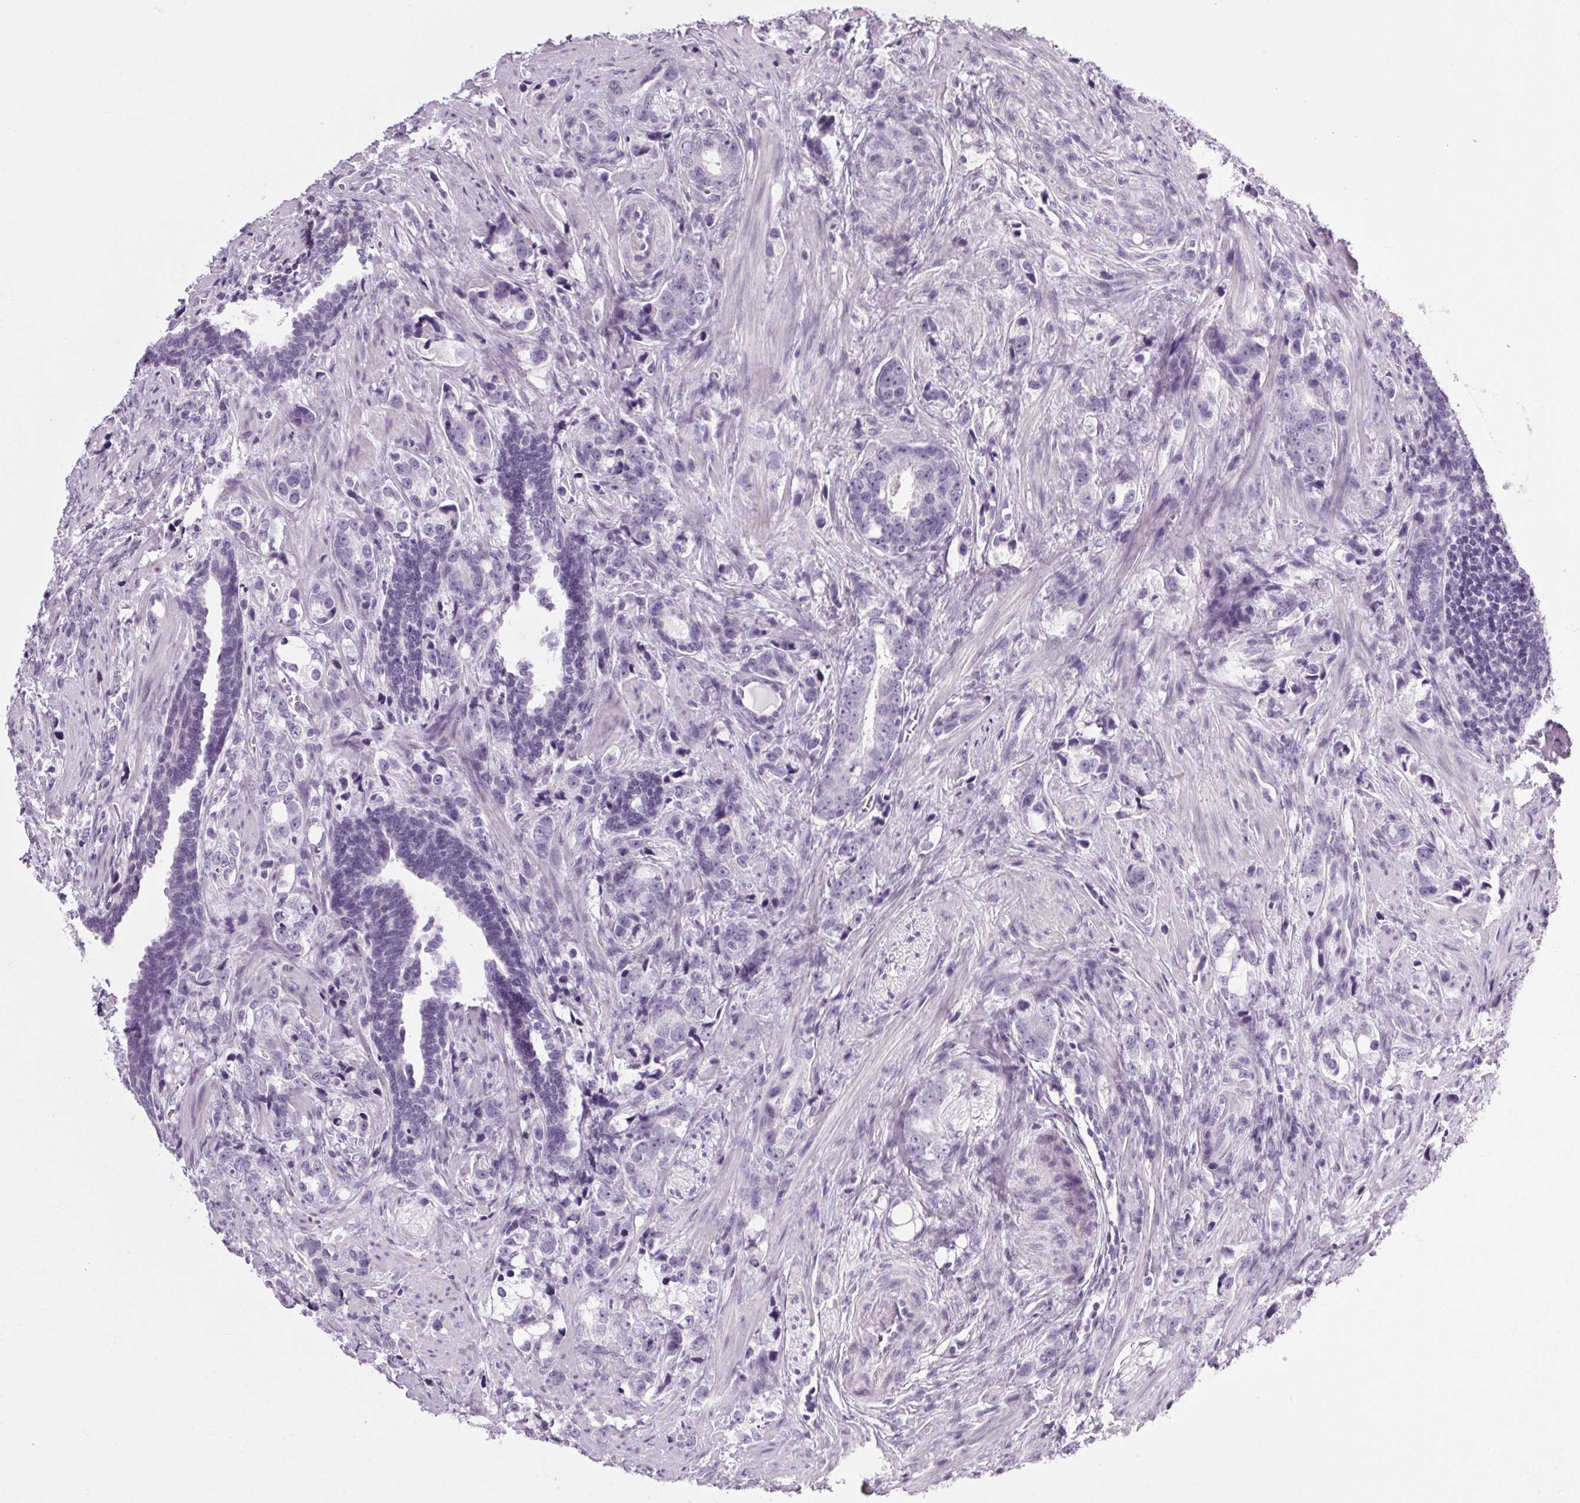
{"staining": {"intensity": "negative", "quantity": "none", "location": "none"}, "tissue": "prostate cancer", "cell_type": "Tumor cells", "image_type": "cancer", "snomed": [{"axis": "morphology", "description": "Adenocarcinoma, NOS"}, {"axis": "topography", "description": "Prostate and seminal vesicle, NOS"}], "caption": "Immunohistochemical staining of human prostate cancer (adenocarcinoma) shows no significant expression in tumor cells. Nuclei are stained in blue.", "gene": "POMC", "patient": {"sex": "male", "age": 63}}